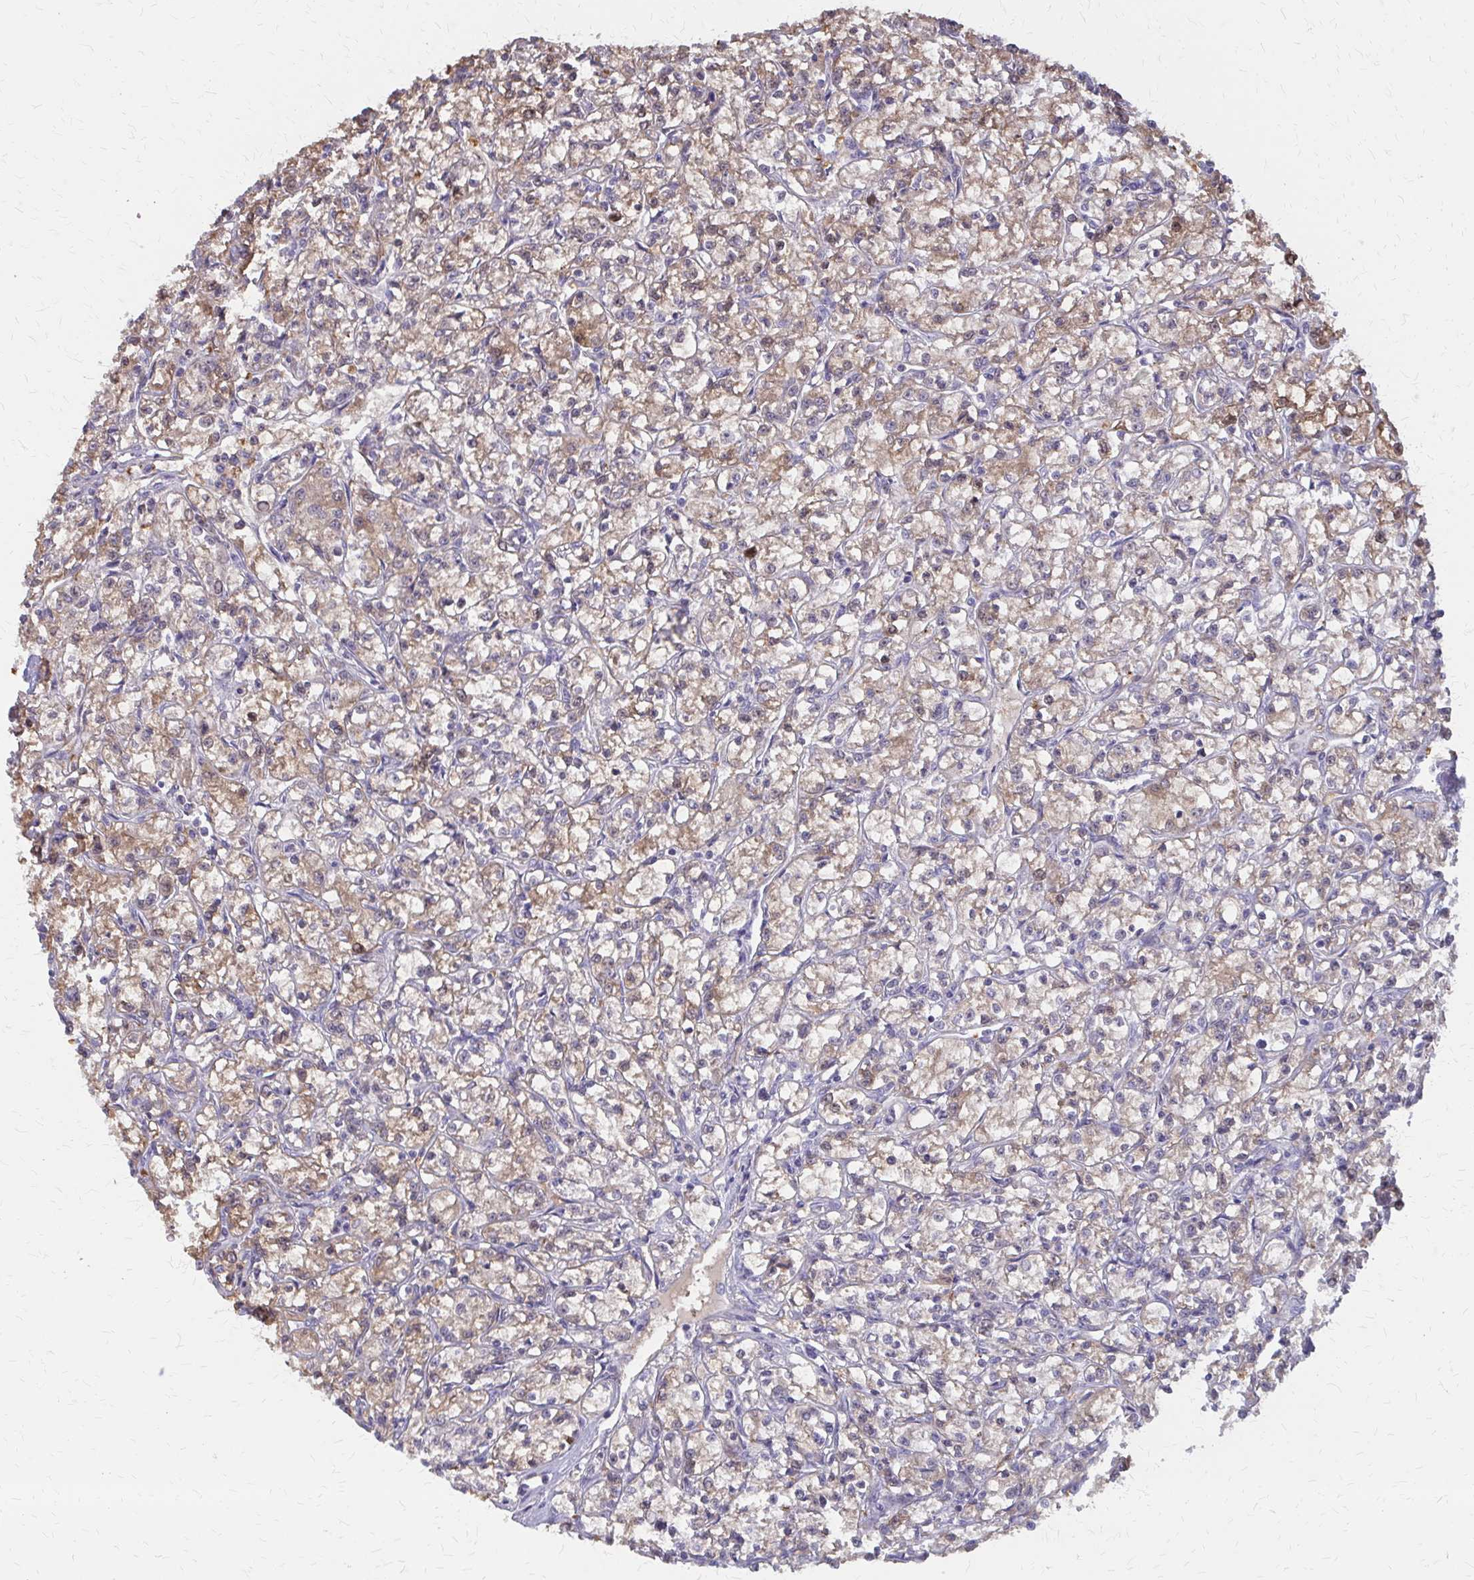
{"staining": {"intensity": "weak", "quantity": "25%-75%", "location": "cytoplasmic/membranous"}, "tissue": "renal cancer", "cell_type": "Tumor cells", "image_type": "cancer", "snomed": [{"axis": "morphology", "description": "Adenocarcinoma, NOS"}, {"axis": "topography", "description": "Kidney"}], "caption": "Immunohistochemical staining of human renal cancer (adenocarcinoma) shows weak cytoplasmic/membranous protein positivity in about 25%-75% of tumor cells.", "gene": "IFI44L", "patient": {"sex": "female", "age": 59}}